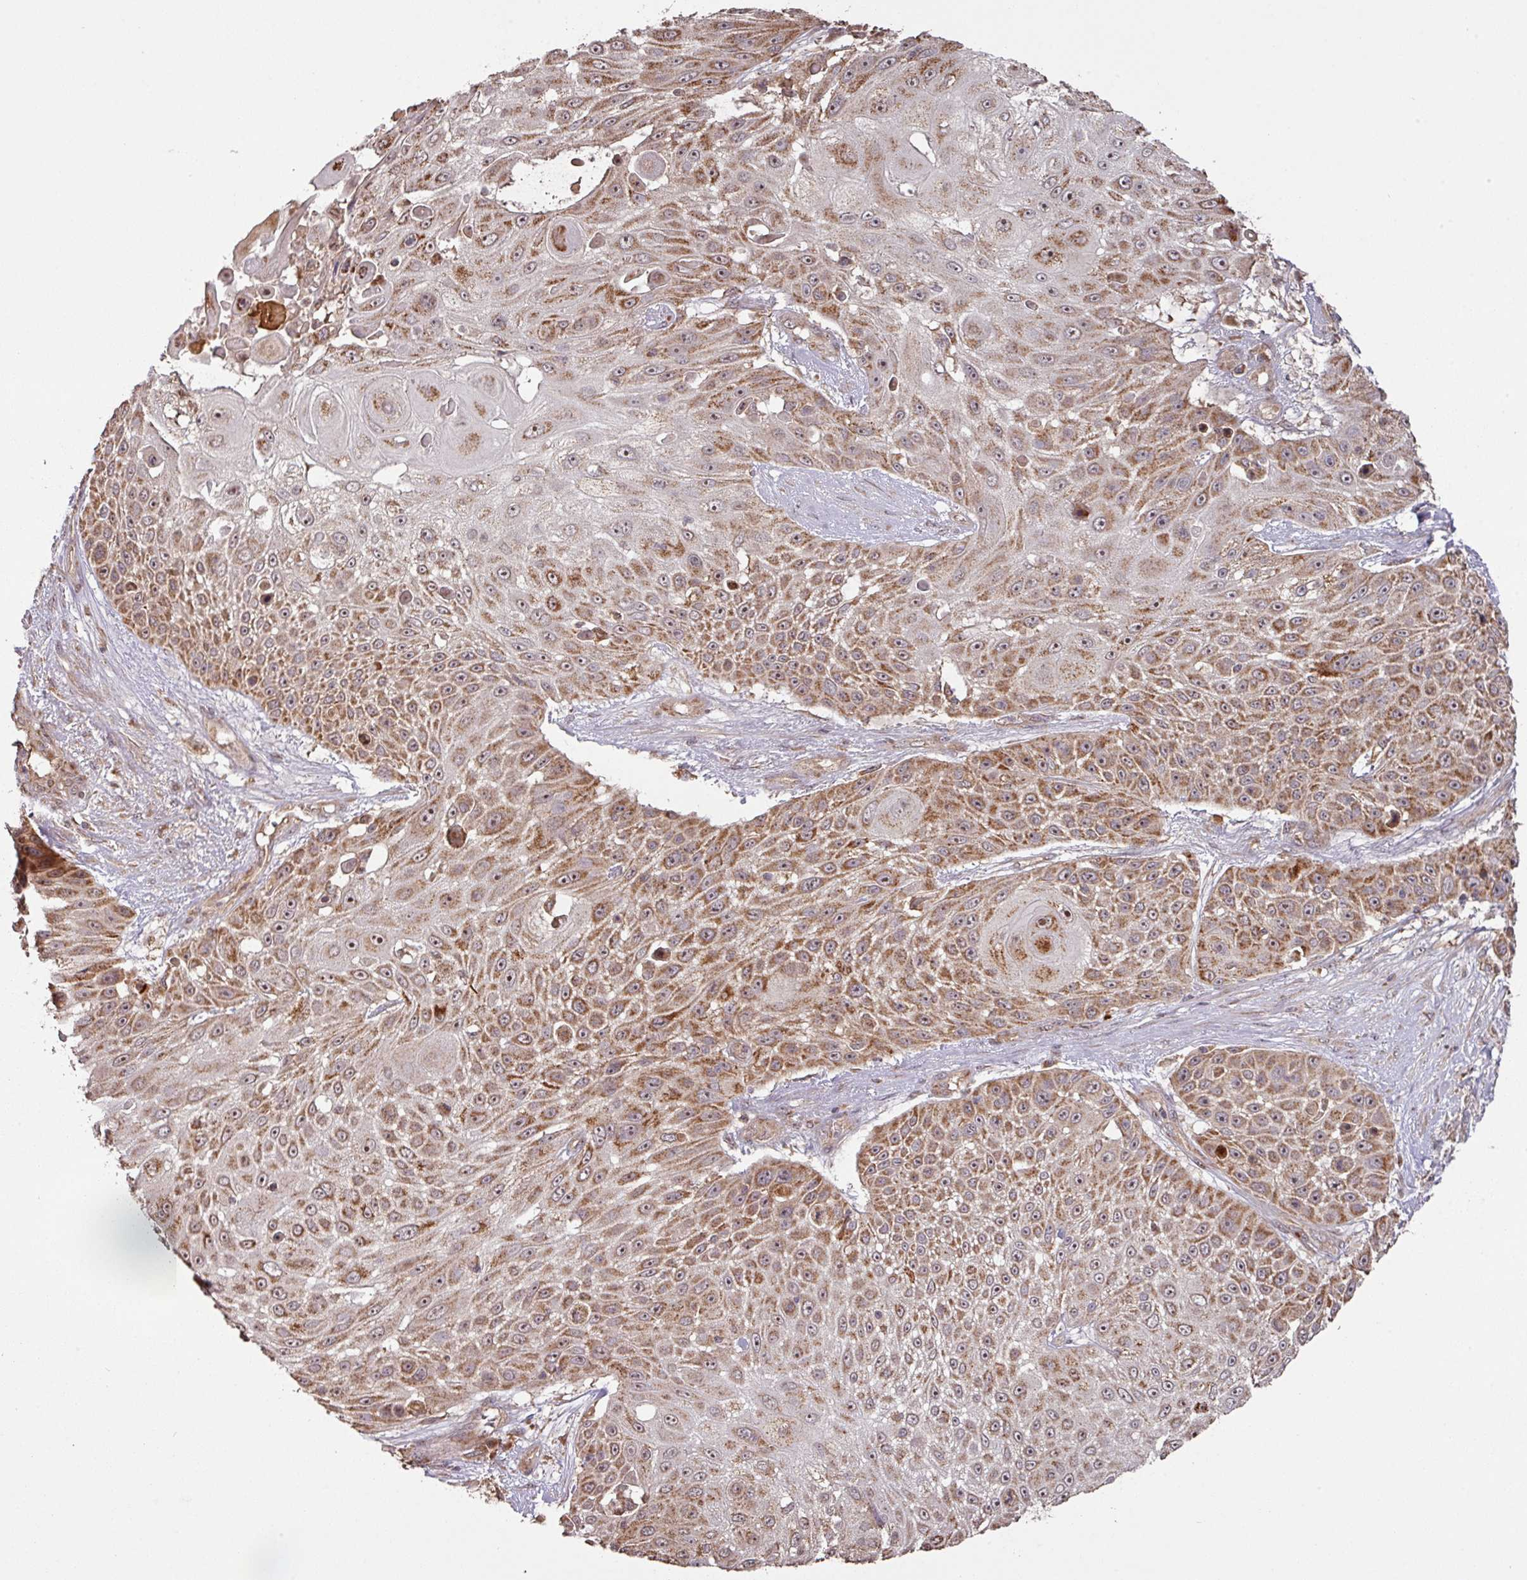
{"staining": {"intensity": "strong", "quantity": ">75%", "location": "cytoplasmic/membranous,nuclear"}, "tissue": "skin cancer", "cell_type": "Tumor cells", "image_type": "cancer", "snomed": [{"axis": "morphology", "description": "Squamous cell carcinoma, NOS"}, {"axis": "topography", "description": "Skin"}], "caption": "An image of squamous cell carcinoma (skin) stained for a protein demonstrates strong cytoplasmic/membranous and nuclear brown staining in tumor cells.", "gene": "MRRF", "patient": {"sex": "female", "age": 86}}